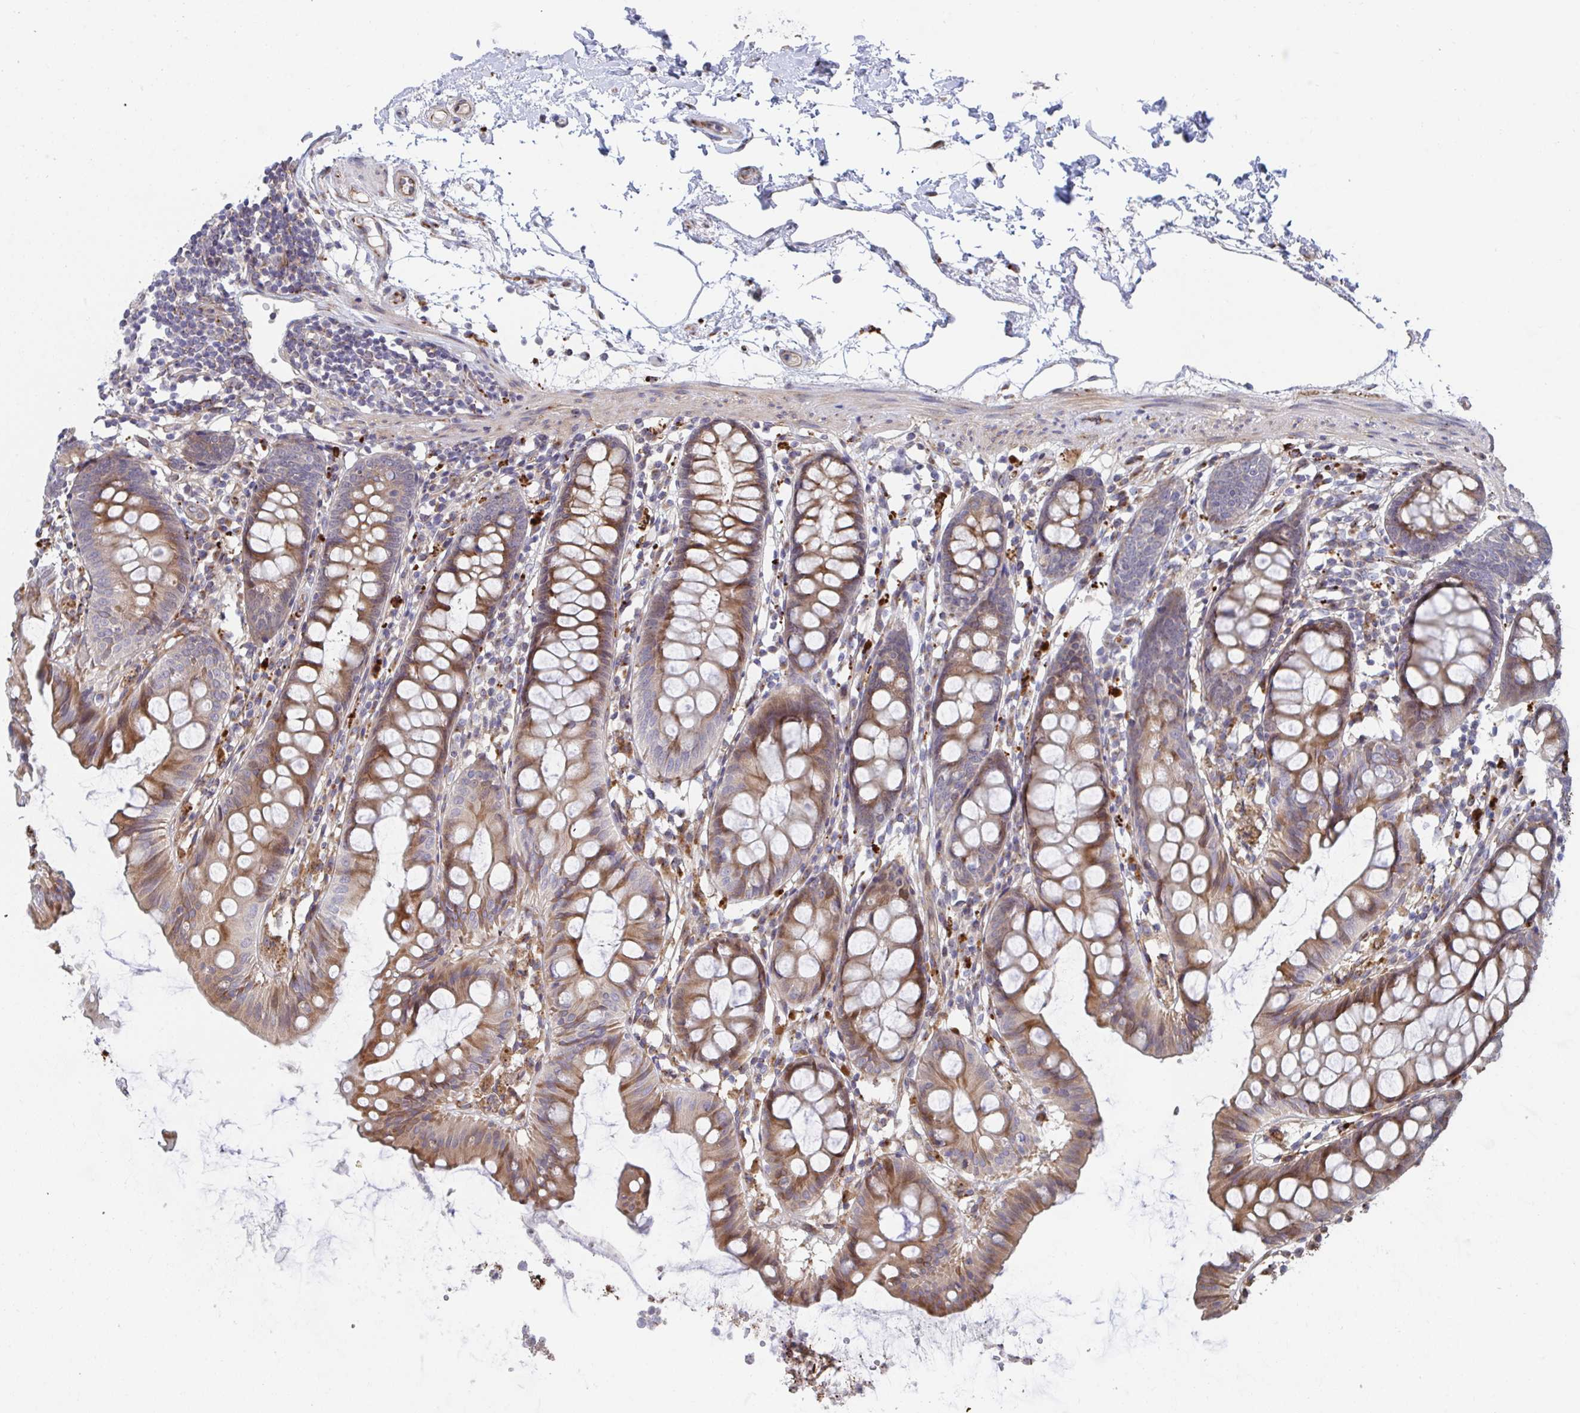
{"staining": {"intensity": "moderate", "quantity": ">75%", "location": "cytoplasmic/membranous"}, "tissue": "colon", "cell_type": "Endothelial cells", "image_type": "normal", "snomed": [{"axis": "morphology", "description": "Normal tissue, NOS"}, {"axis": "topography", "description": "Colon"}], "caption": "Protein analysis of unremarkable colon demonstrates moderate cytoplasmic/membranous expression in about >75% of endothelial cells.", "gene": "FJX1", "patient": {"sex": "female", "age": 84}}